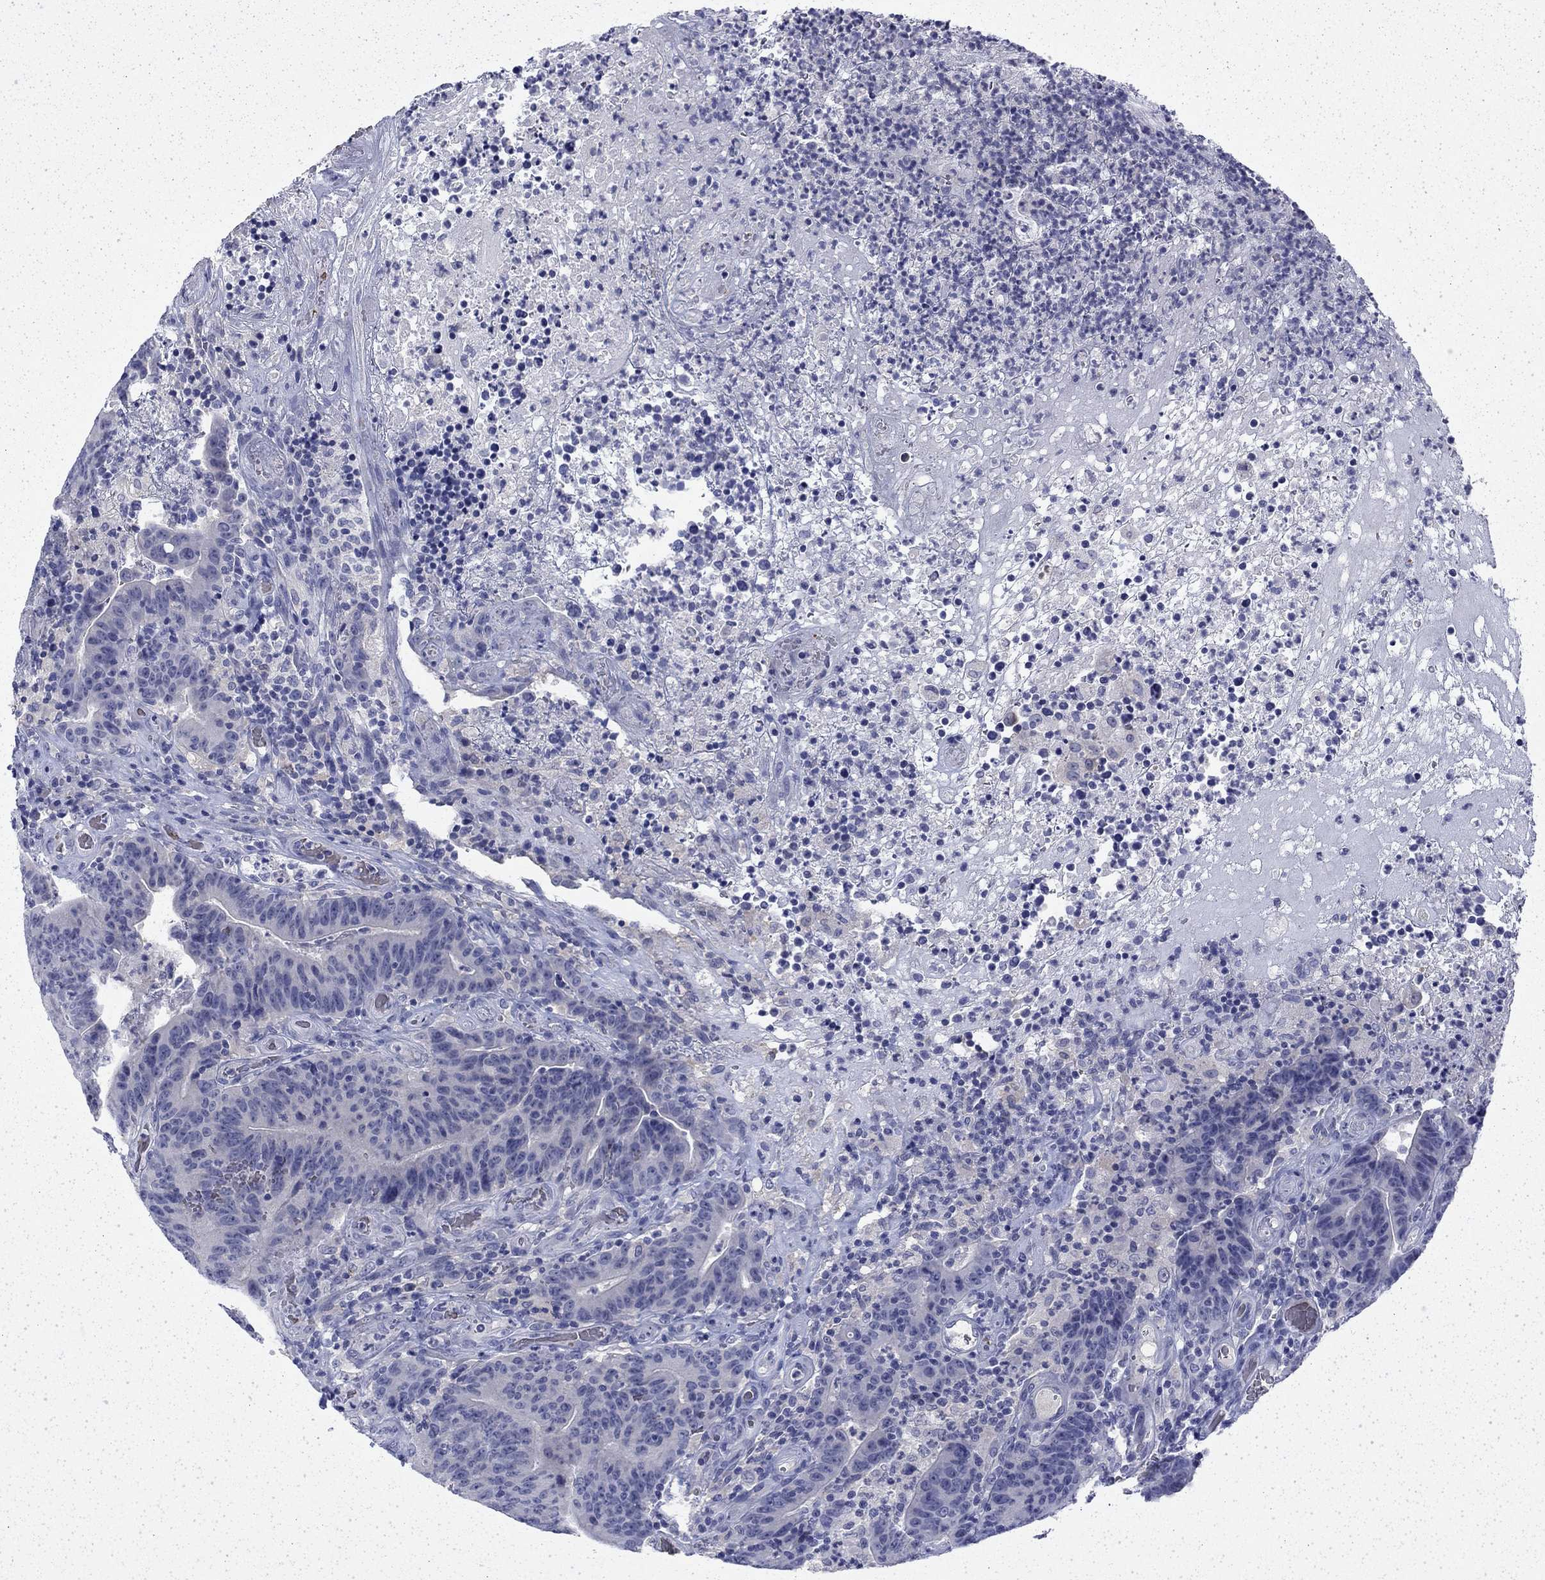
{"staining": {"intensity": "negative", "quantity": "none", "location": "none"}, "tissue": "colorectal cancer", "cell_type": "Tumor cells", "image_type": "cancer", "snomed": [{"axis": "morphology", "description": "Adenocarcinoma, NOS"}, {"axis": "topography", "description": "Colon"}], "caption": "Immunohistochemistry (IHC) of colorectal adenocarcinoma demonstrates no expression in tumor cells. (Brightfield microscopy of DAB immunohistochemistry (IHC) at high magnification).", "gene": "ENPP6", "patient": {"sex": "female", "age": 75}}